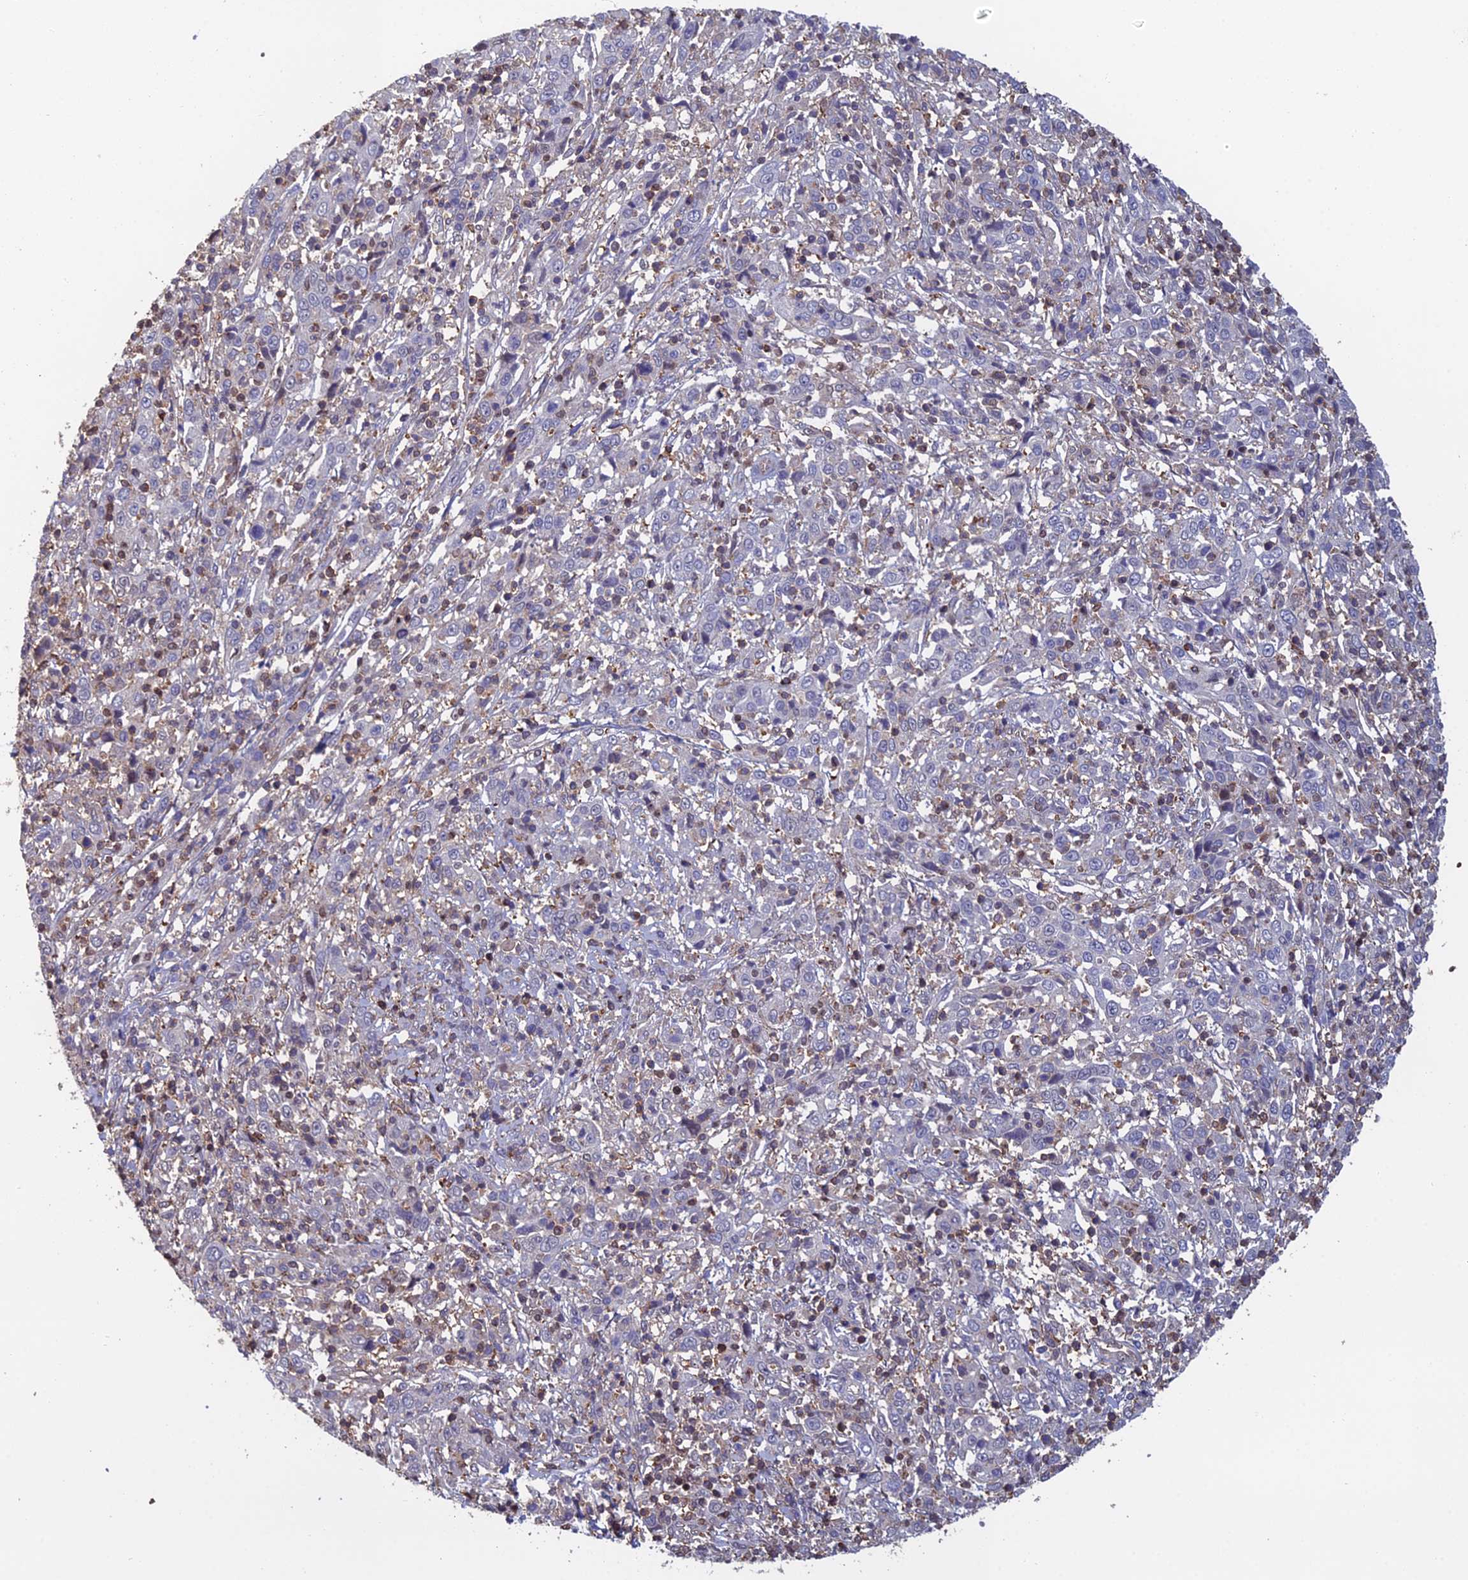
{"staining": {"intensity": "negative", "quantity": "none", "location": "none"}, "tissue": "cervical cancer", "cell_type": "Tumor cells", "image_type": "cancer", "snomed": [{"axis": "morphology", "description": "Squamous cell carcinoma, NOS"}, {"axis": "topography", "description": "Cervix"}], "caption": "Cervical cancer (squamous cell carcinoma) stained for a protein using IHC demonstrates no expression tumor cells.", "gene": "C15orf62", "patient": {"sex": "female", "age": 46}}